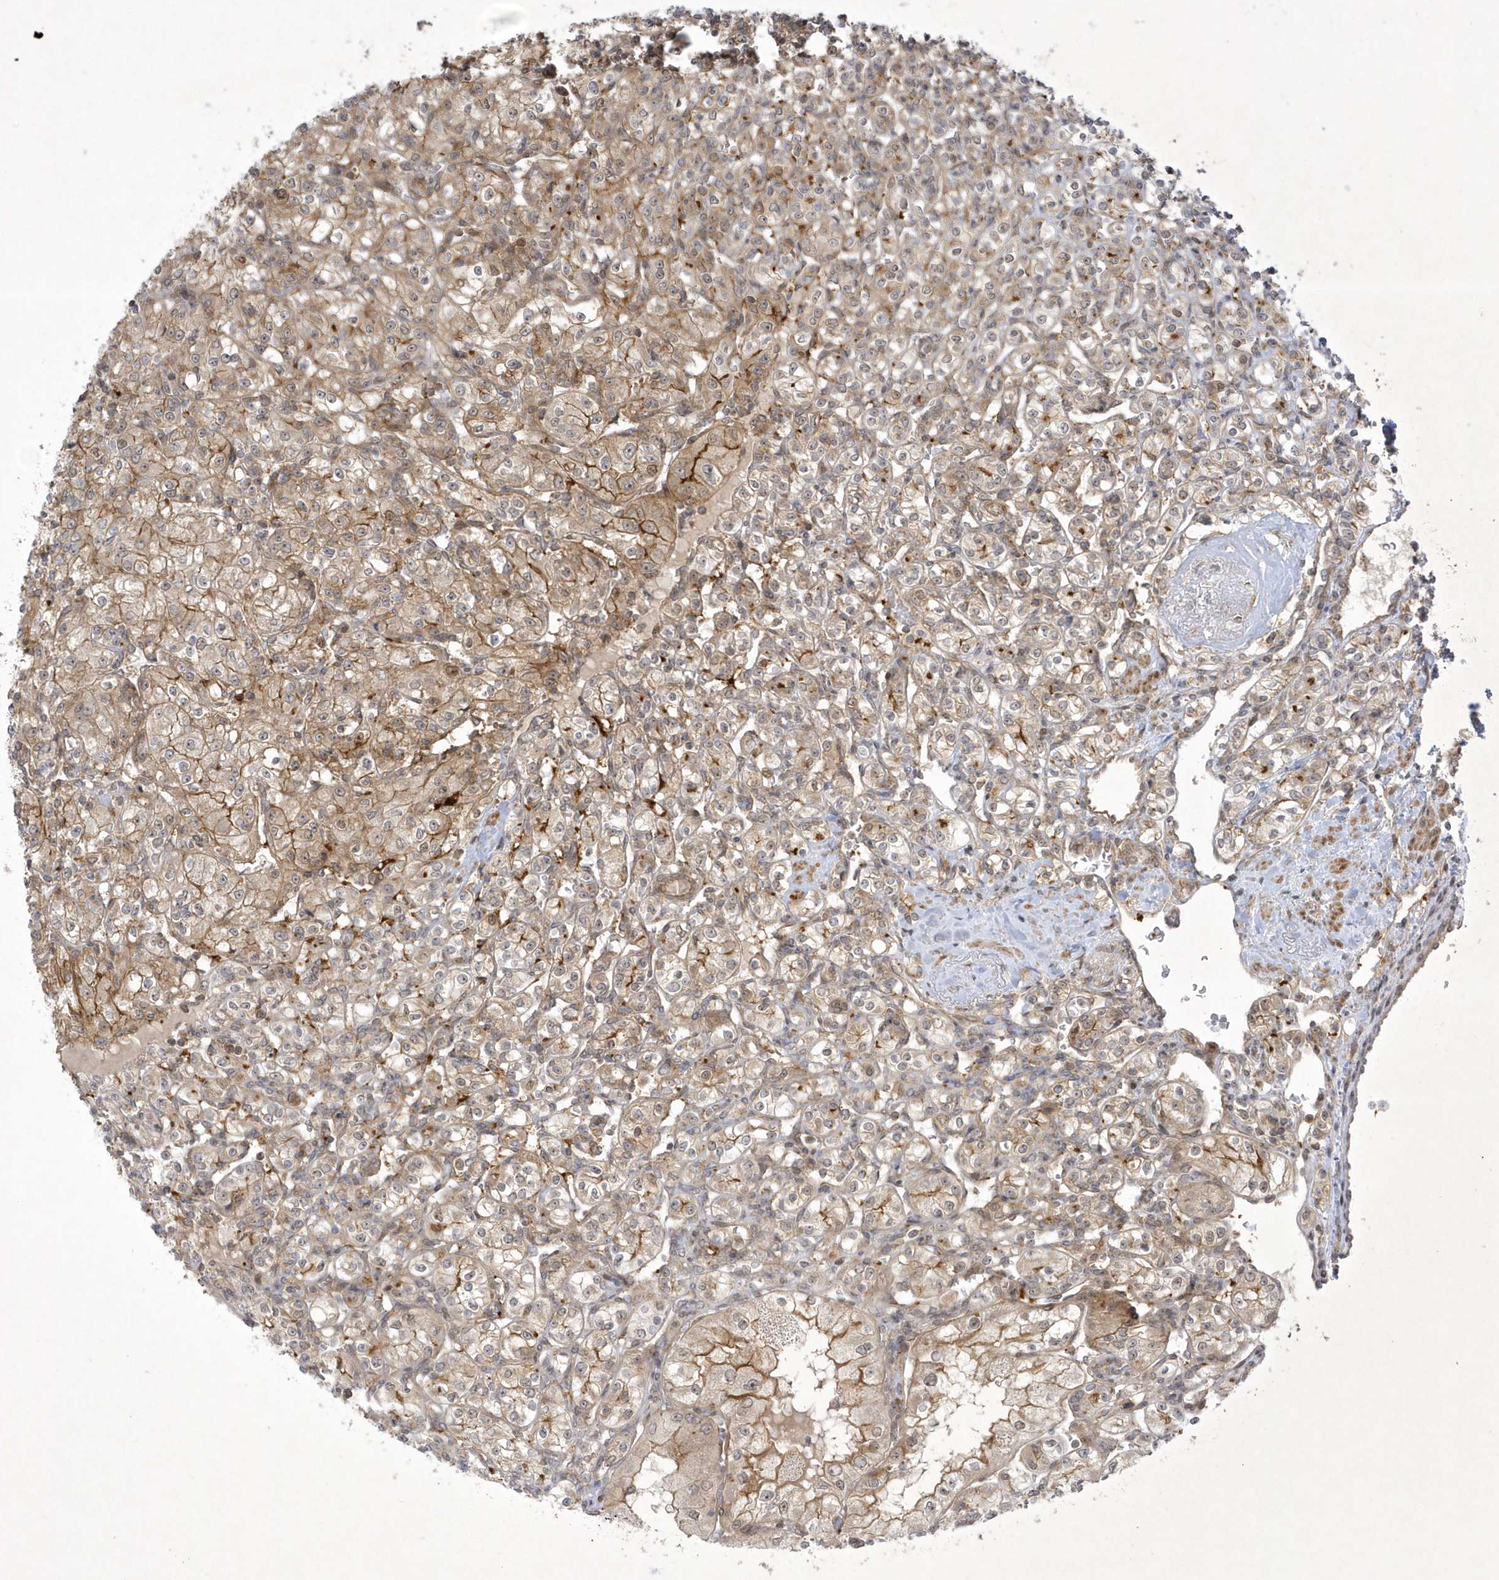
{"staining": {"intensity": "weak", "quantity": ">75%", "location": "cytoplasmic/membranous"}, "tissue": "renal cancer", "cell_type": "Tumor cells", "image_type": "cancer", "snomed": [{"axis": "morphology", "description": "Adenocarcinoma, NOS"}, {"axis": "topography", "description": "Kidney"}], "caption": "Tumor cells exhibit low levels of weak cytoplasmic/membranous expression in approximately >75% of cells in human renal cancer.", "gene": "NAF1", "patient": {"sex": "male", "age": 77}}